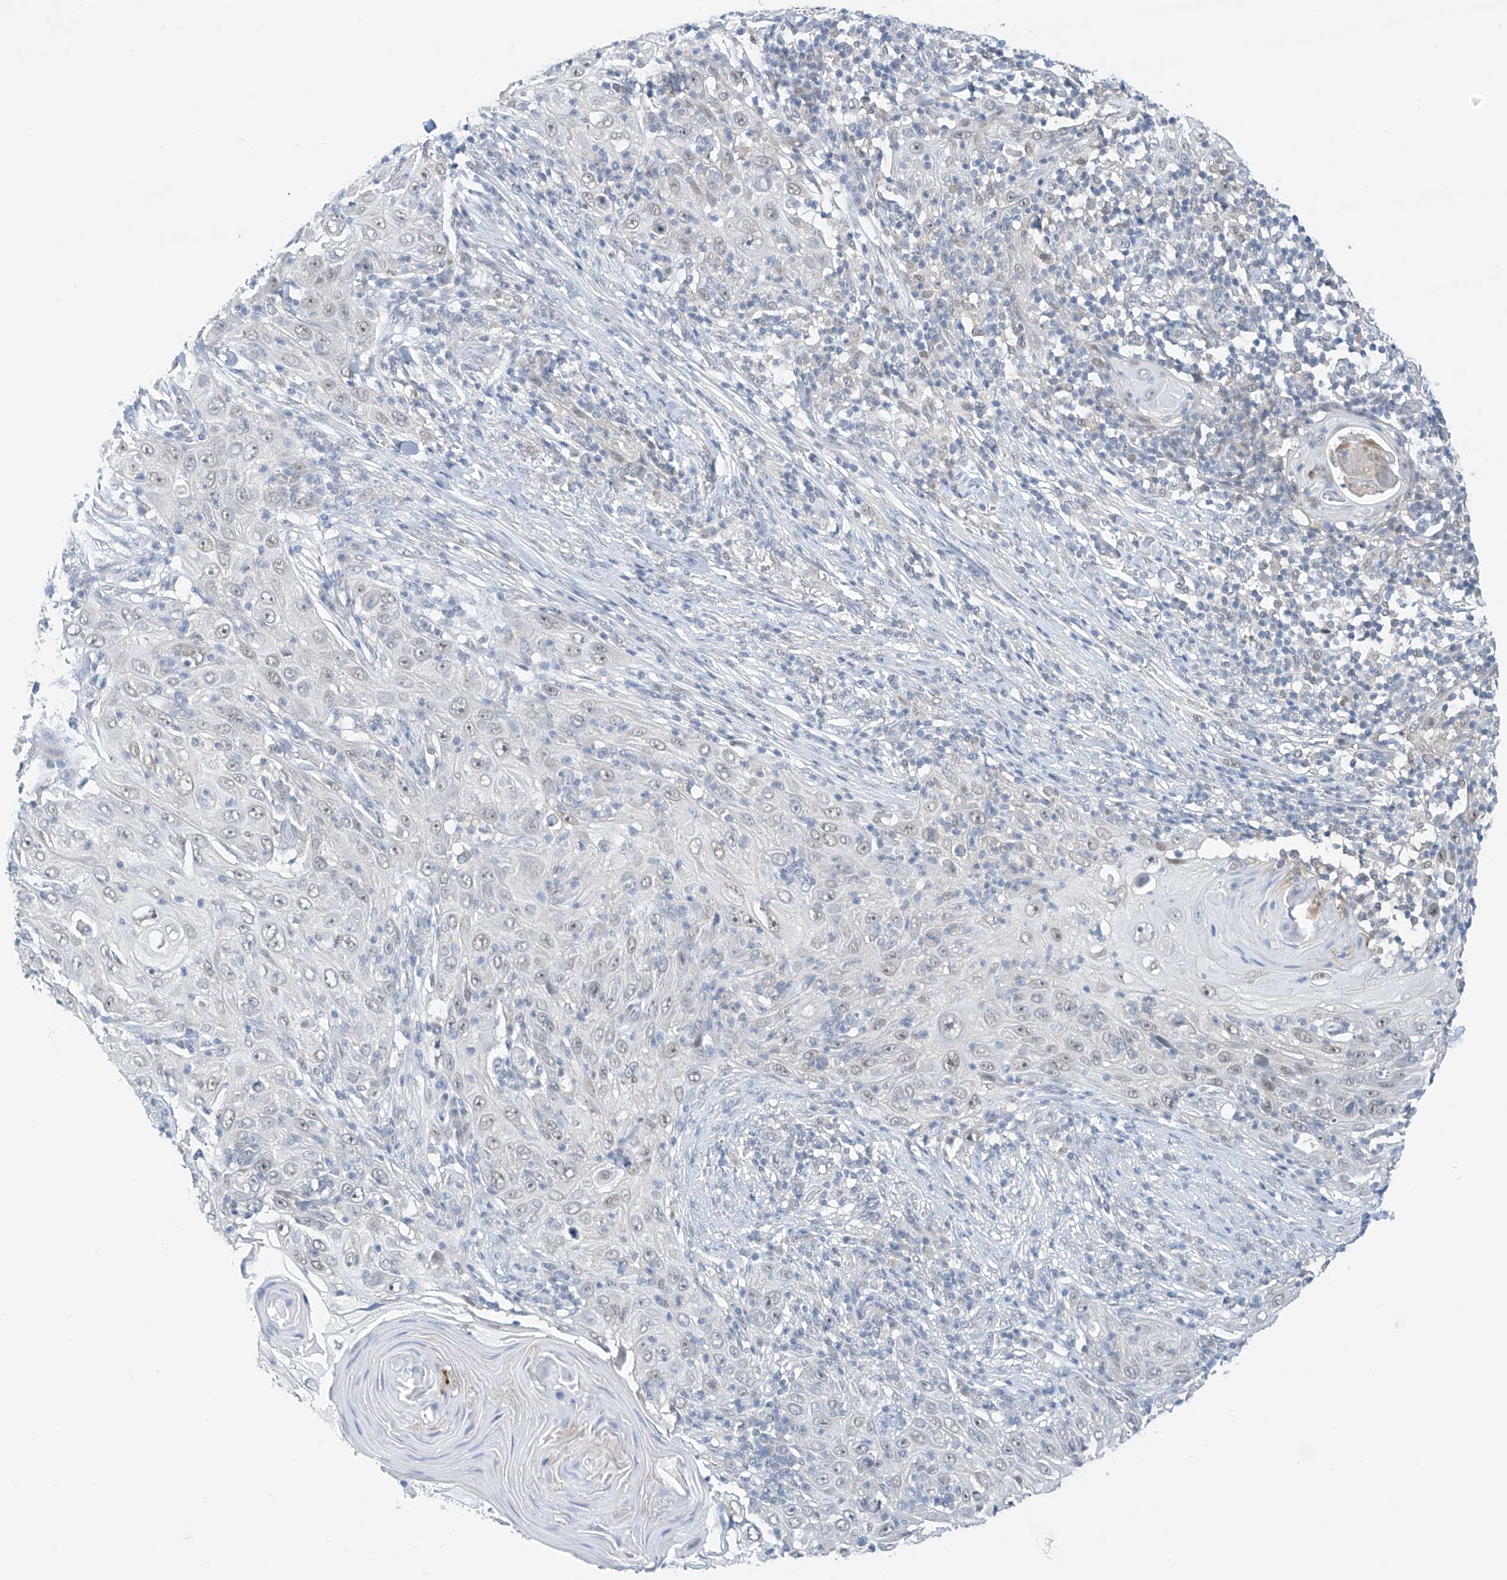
{"staining": {"intensity": "moderate", "quantity": "<25%", "location": "nuclear"}, "tissue": "skin cancer", "cell_type": "Tumor cells", "image_type": "cancer", "snomed": [{"axis": "morphology", "description": "Squamous cell carcinoma, NOS"}, {"axis": "topography", "description": "Skin"}], "caption": "This photomicrograph exhibits IHC staining of skin squamous cell carcinoma, with low moderate nuclear staining in about <25% of tumor cells.", "gene": "APLF", "patient": {"sex": "female", "age": 88}}